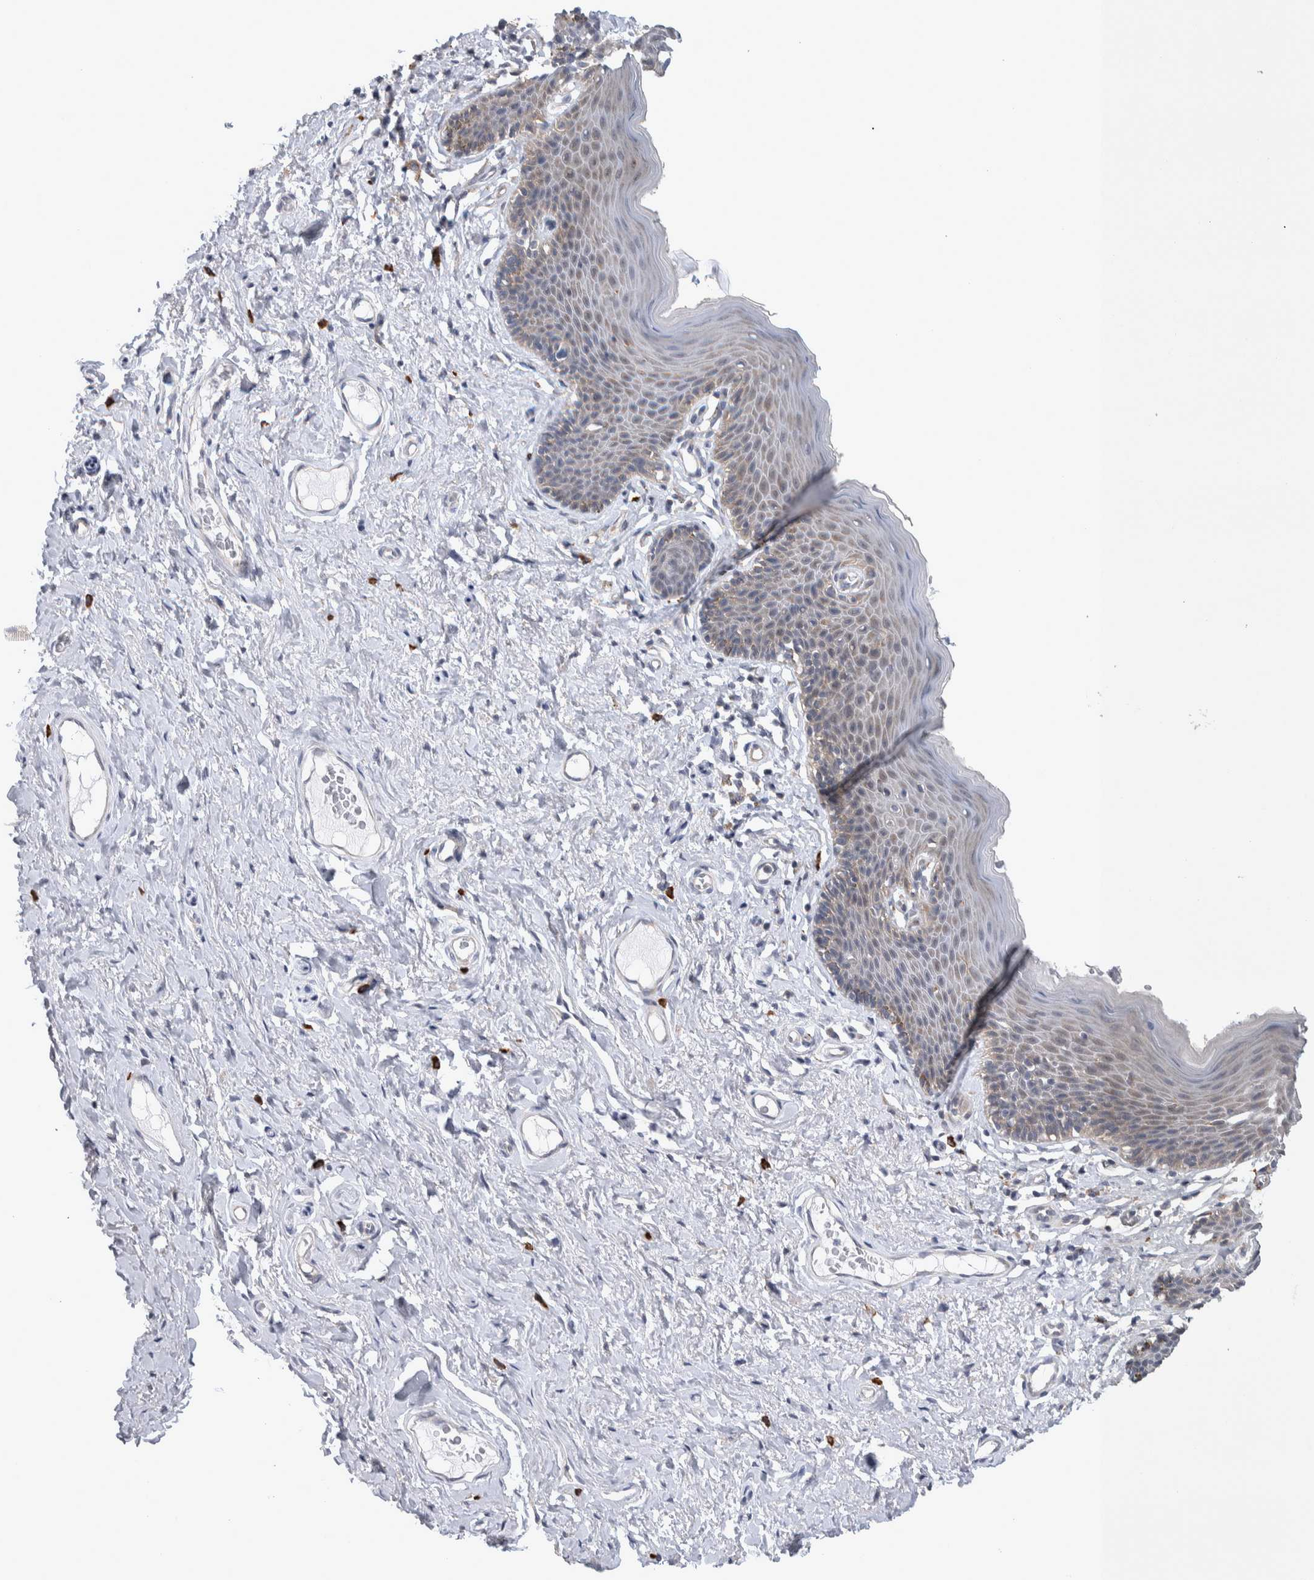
{"staining": {"intensity": "weak", "quantity": "25%-75%", "location": "cytoplasmic/membranous"}, "tissue": "skin", "cell_type": "Epidermal cells", "image_type": "normal", "snomed": [{"axis": "morphology", "description": "Normal tissue, NOS"}, {"axis": "topography", "description": "Vulva"}], "caption": "Skin stained for a protein shows weak cytoplasmic/membranous positivity in epidermal cells. (brown staining indicates protein expression, while blue staining denotes nuclei).", "gene": "IBTK", "patient": {"sex": "female", "age": 66}}